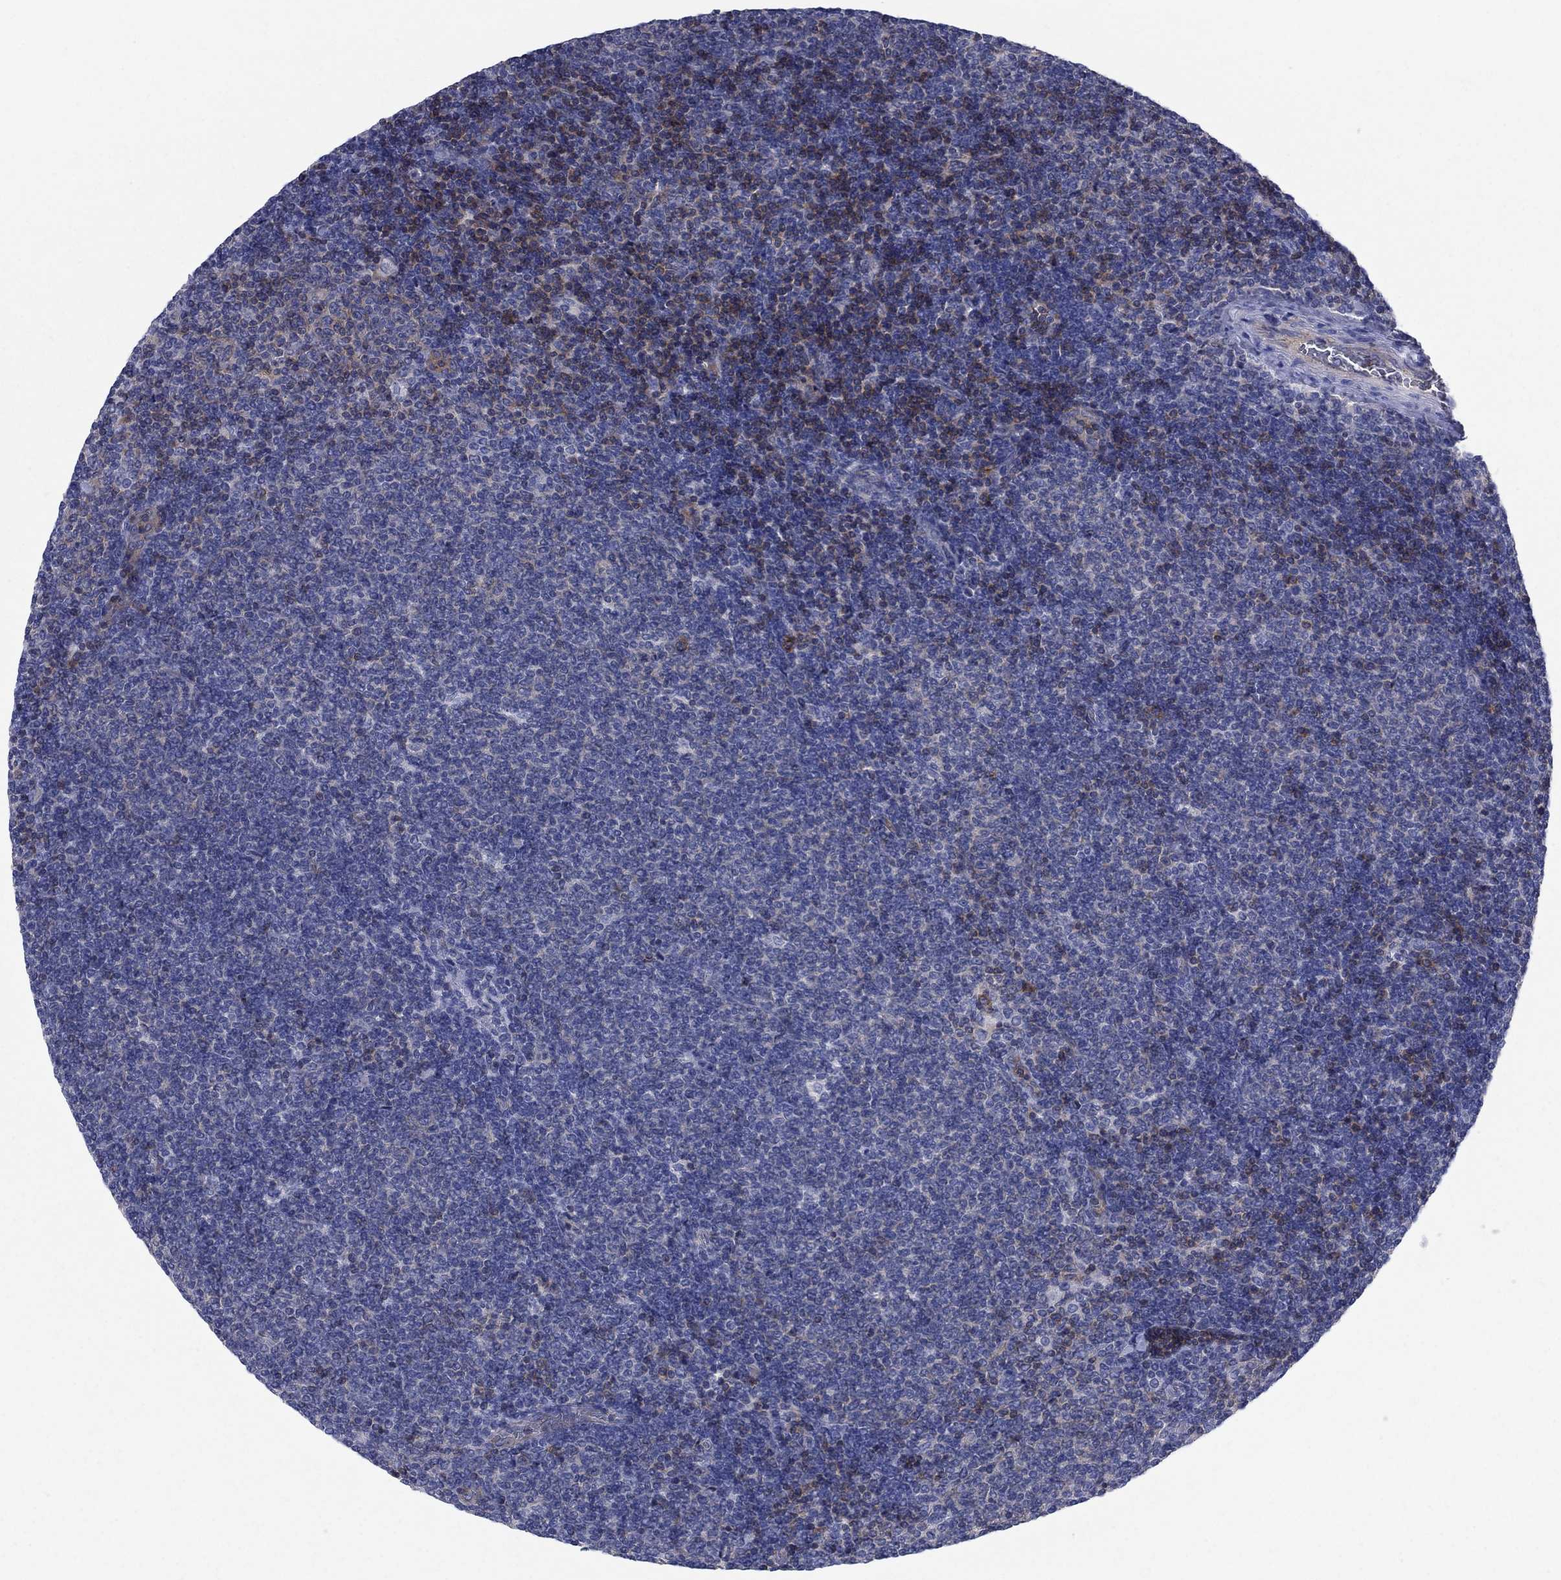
{"staining": {"intensity": "weak", "quantity": "25%-75%", "location": "cytoplasmic/membranous"}, "tissue": "lymphoma", "cell_type": "Tumor cells", "image_type": "cancer", "snomed": [{"axis": "morphology", "description": "Malignant lymphoma, non-Hodgkin's type, Low grade"}, {"axis": "topography", "description": "Lymph node"}], "caption": "The photomicrograph demonstrates immunohistochemical staining of lymphoma. There is weak cytoplasmic/membranous staining is present in approximately 25%-75% of tumor cells.", "gene": "PVR", "patient": {"sex": "male", "age": 52}}